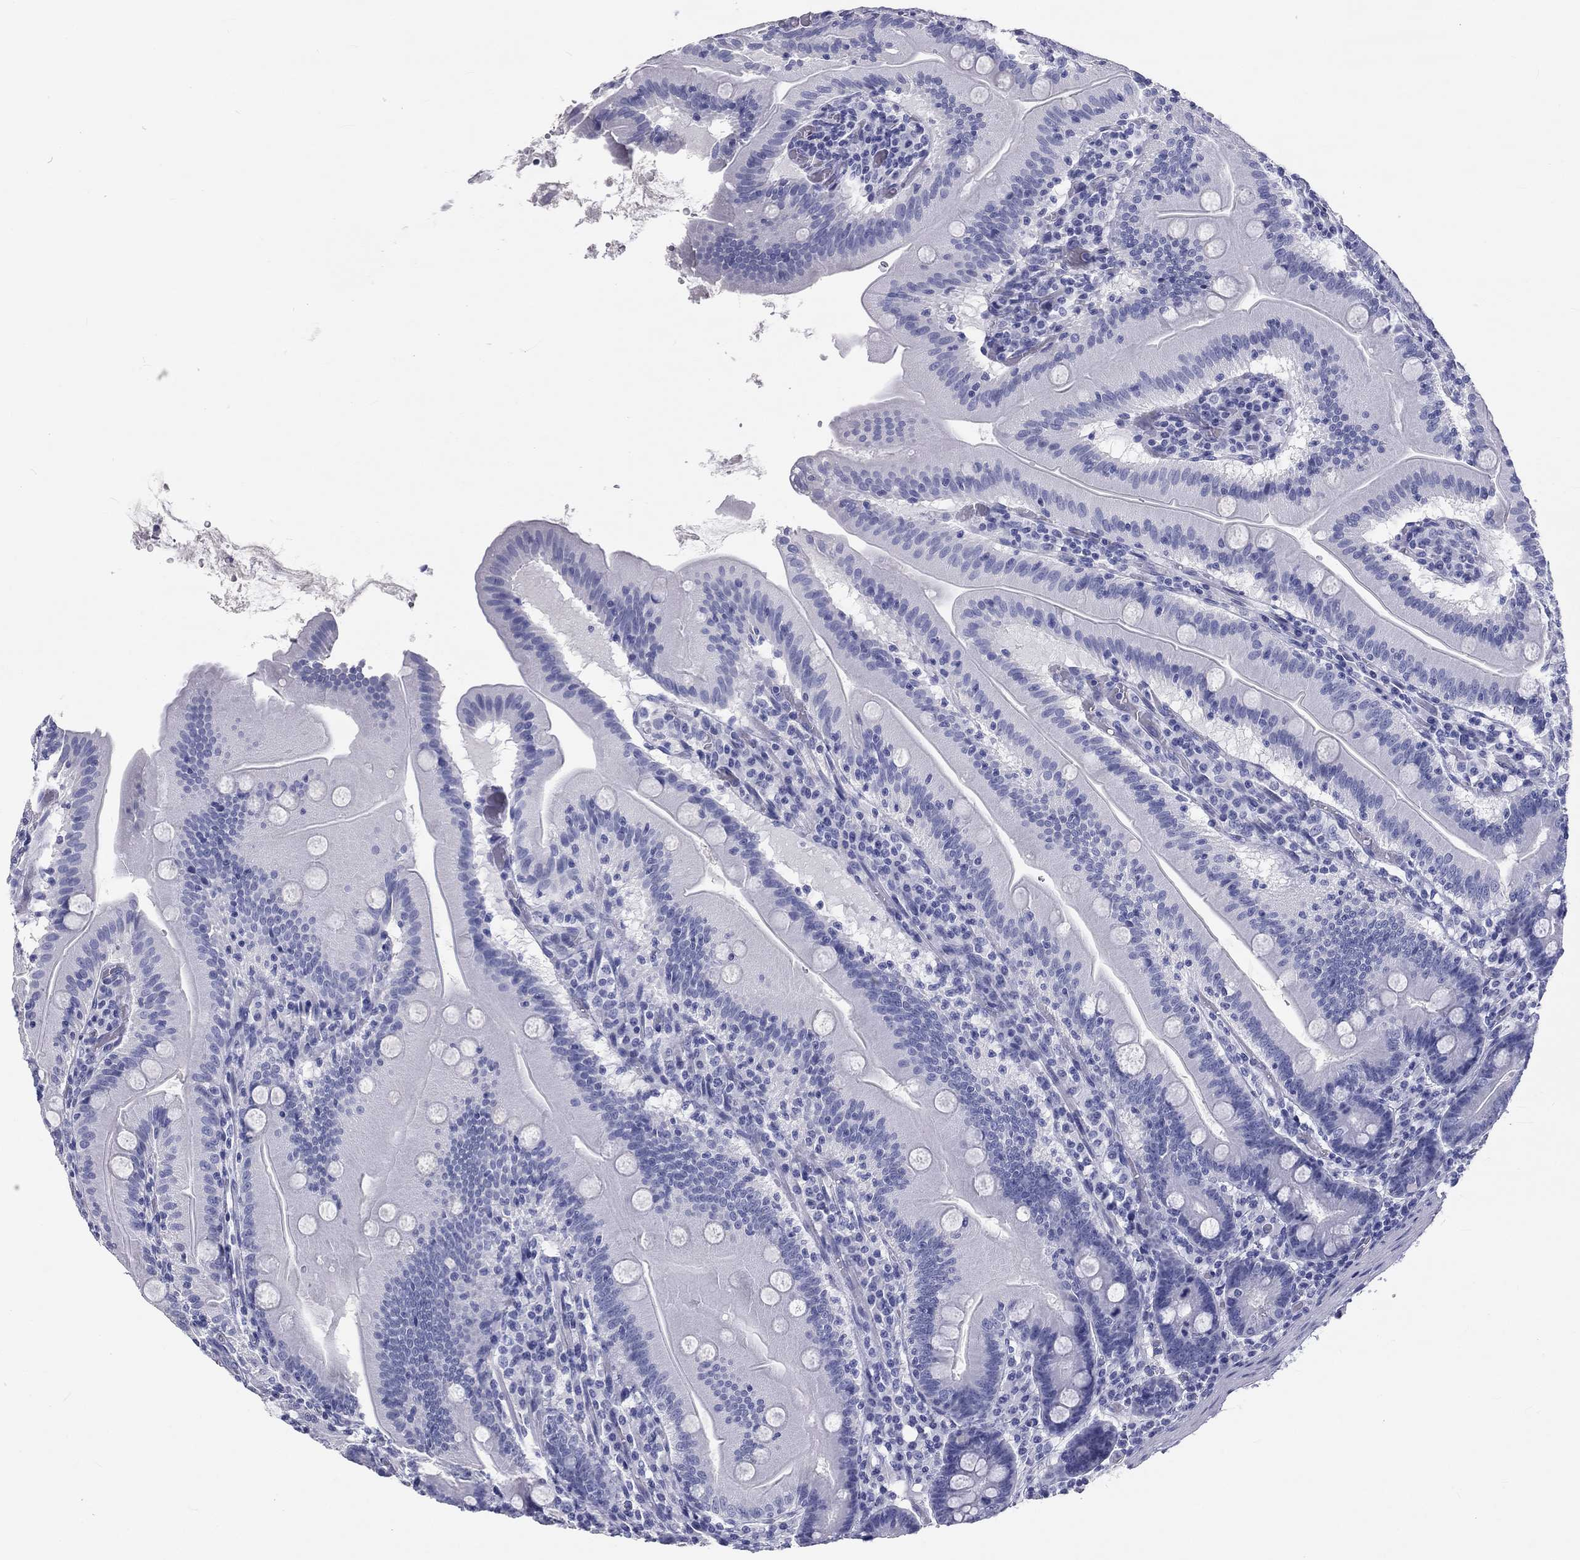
{"staining": {"intensity": "negative", "quantity": "none", "location": "none"}, "tissue": "small intestine", "cell_type": "Glandular cells", "image_type": "normal", "snomed": [{"axis": "morphology", "description": "Normal tissue, NOS"}, {"axis": "topography", "description": "Small intestine"}], "caption": "Glandular cells show no significant expression in unremarkable small intestine.", "gene": "DNALI1", "patient": {"sex": "male", "age": 37}}